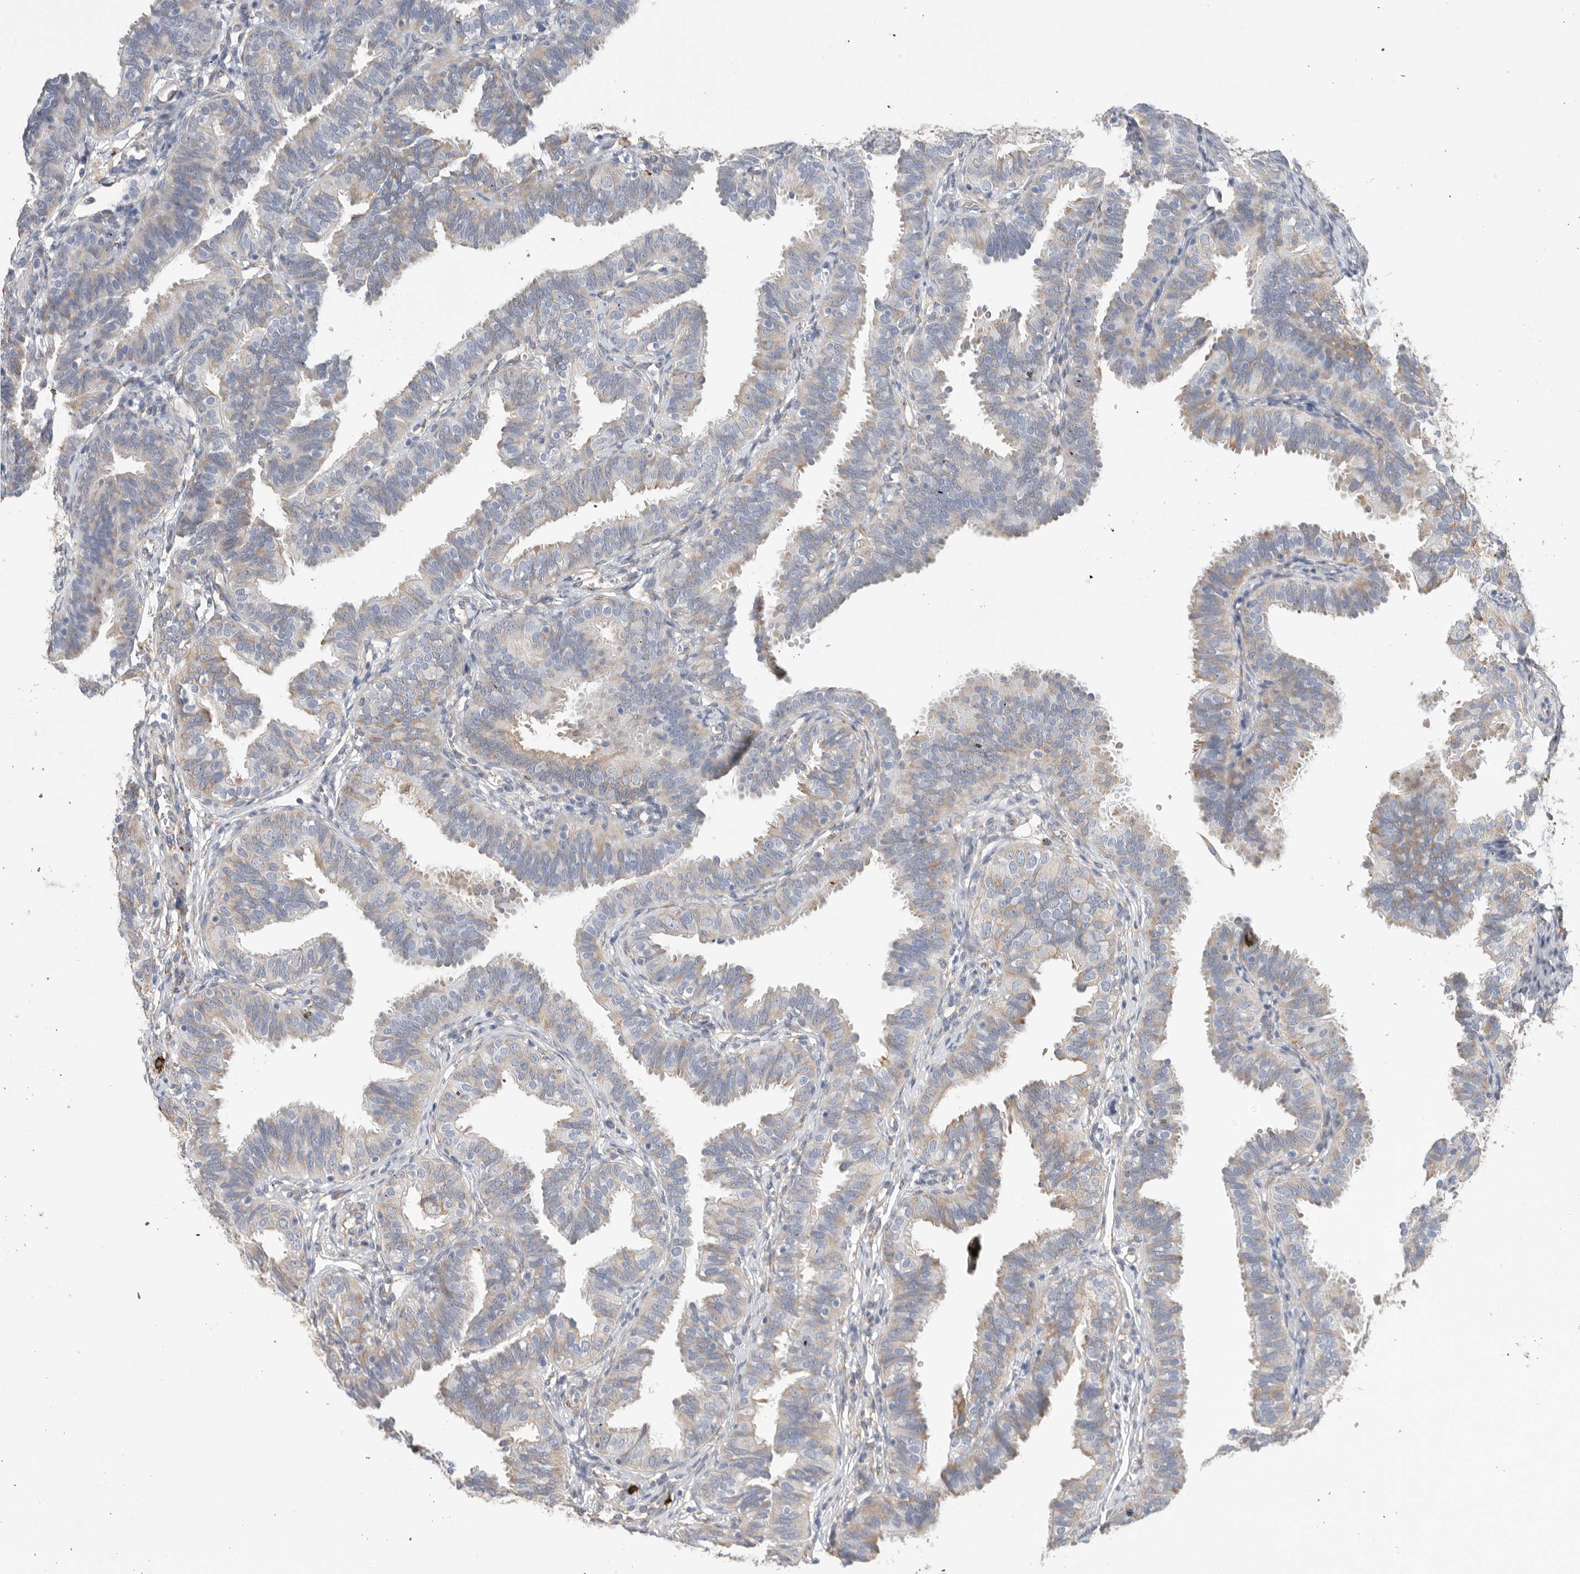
{"staining": {"intensity": "weak", "quantity": "25%-75%", "location": "cytoplasmic/membranous"}, "tissue": "fallopian tube", "cell_type": "Glandular cells", "image_type": "normal", "snomed": [{"axis": "morphology", "description": "Normal tissue, NOS"}, {"axis": "topography", "description": "Fallopian tube"}], "caption": "Protein expression analysis of unremarkable fallopian tube reveals weak cytoplasmic/membranous staining in about 25%-75% of glandular cells. (DAB IHC with brightfield microscopy, high magnification).", "gene": "BLOC1S5", "patient": {"sex": "female", "age": 35}}